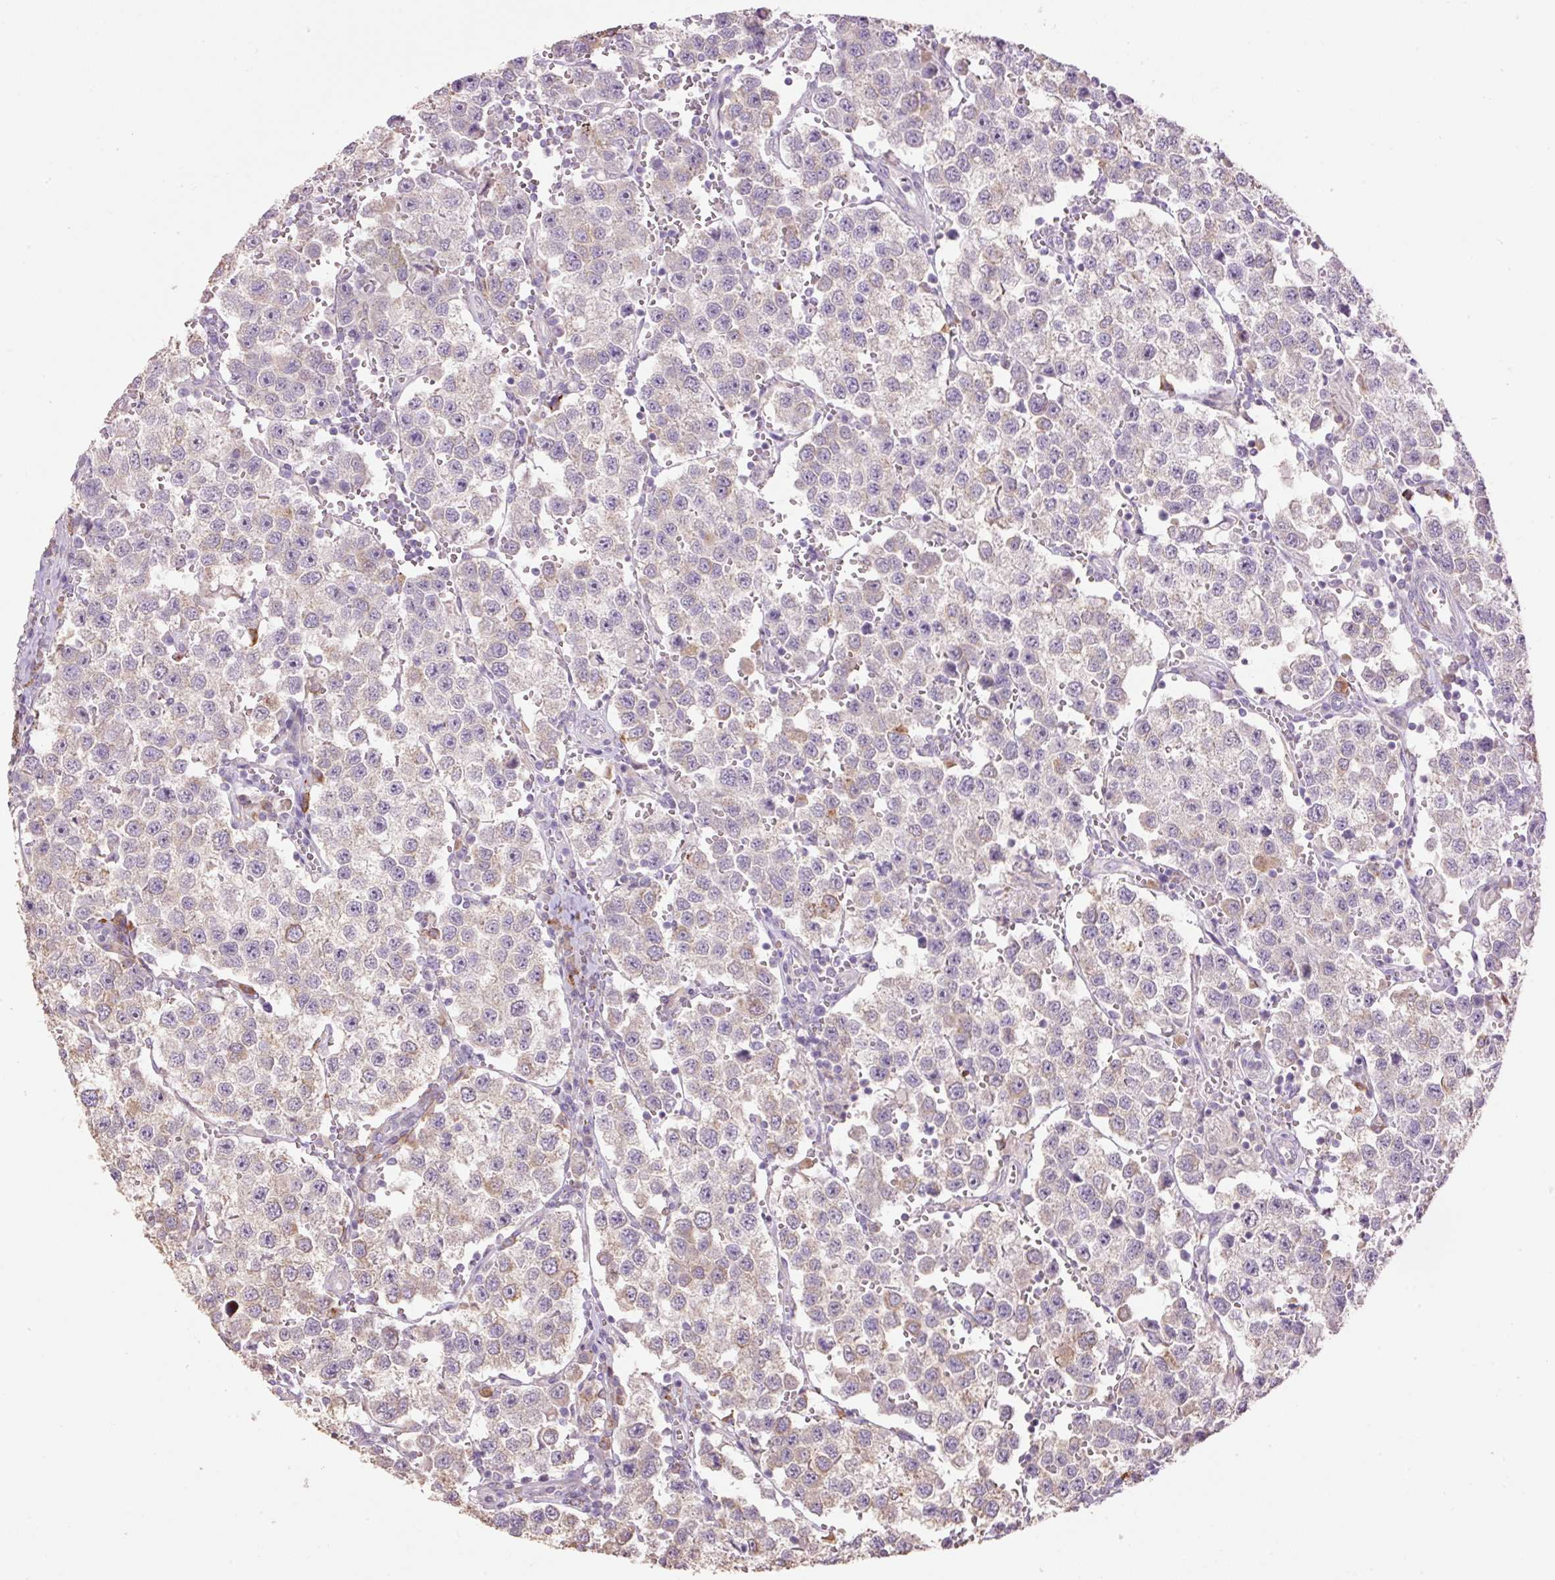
{"staining": {"intensity": "weak", "quantity": "25%-75%", "location": "cytoplasmic/membranous"}, "tissue": "testis cancer", "cell_type": "Tumor cells", "image_type": "cancer", "snomed": [{"axis": "morphology", "description": "Seminoma, NOS"}, {"axis": "topography", "description": "Testis"}], "caption": "Protein analysis of testis cancer (seminoma) tissue exhibits weak cytoplasmic/membranous expression in about 25%-75% of tumor cells.", "gene": "HAX1", "patient": {"sex": "male", "age": 37}}